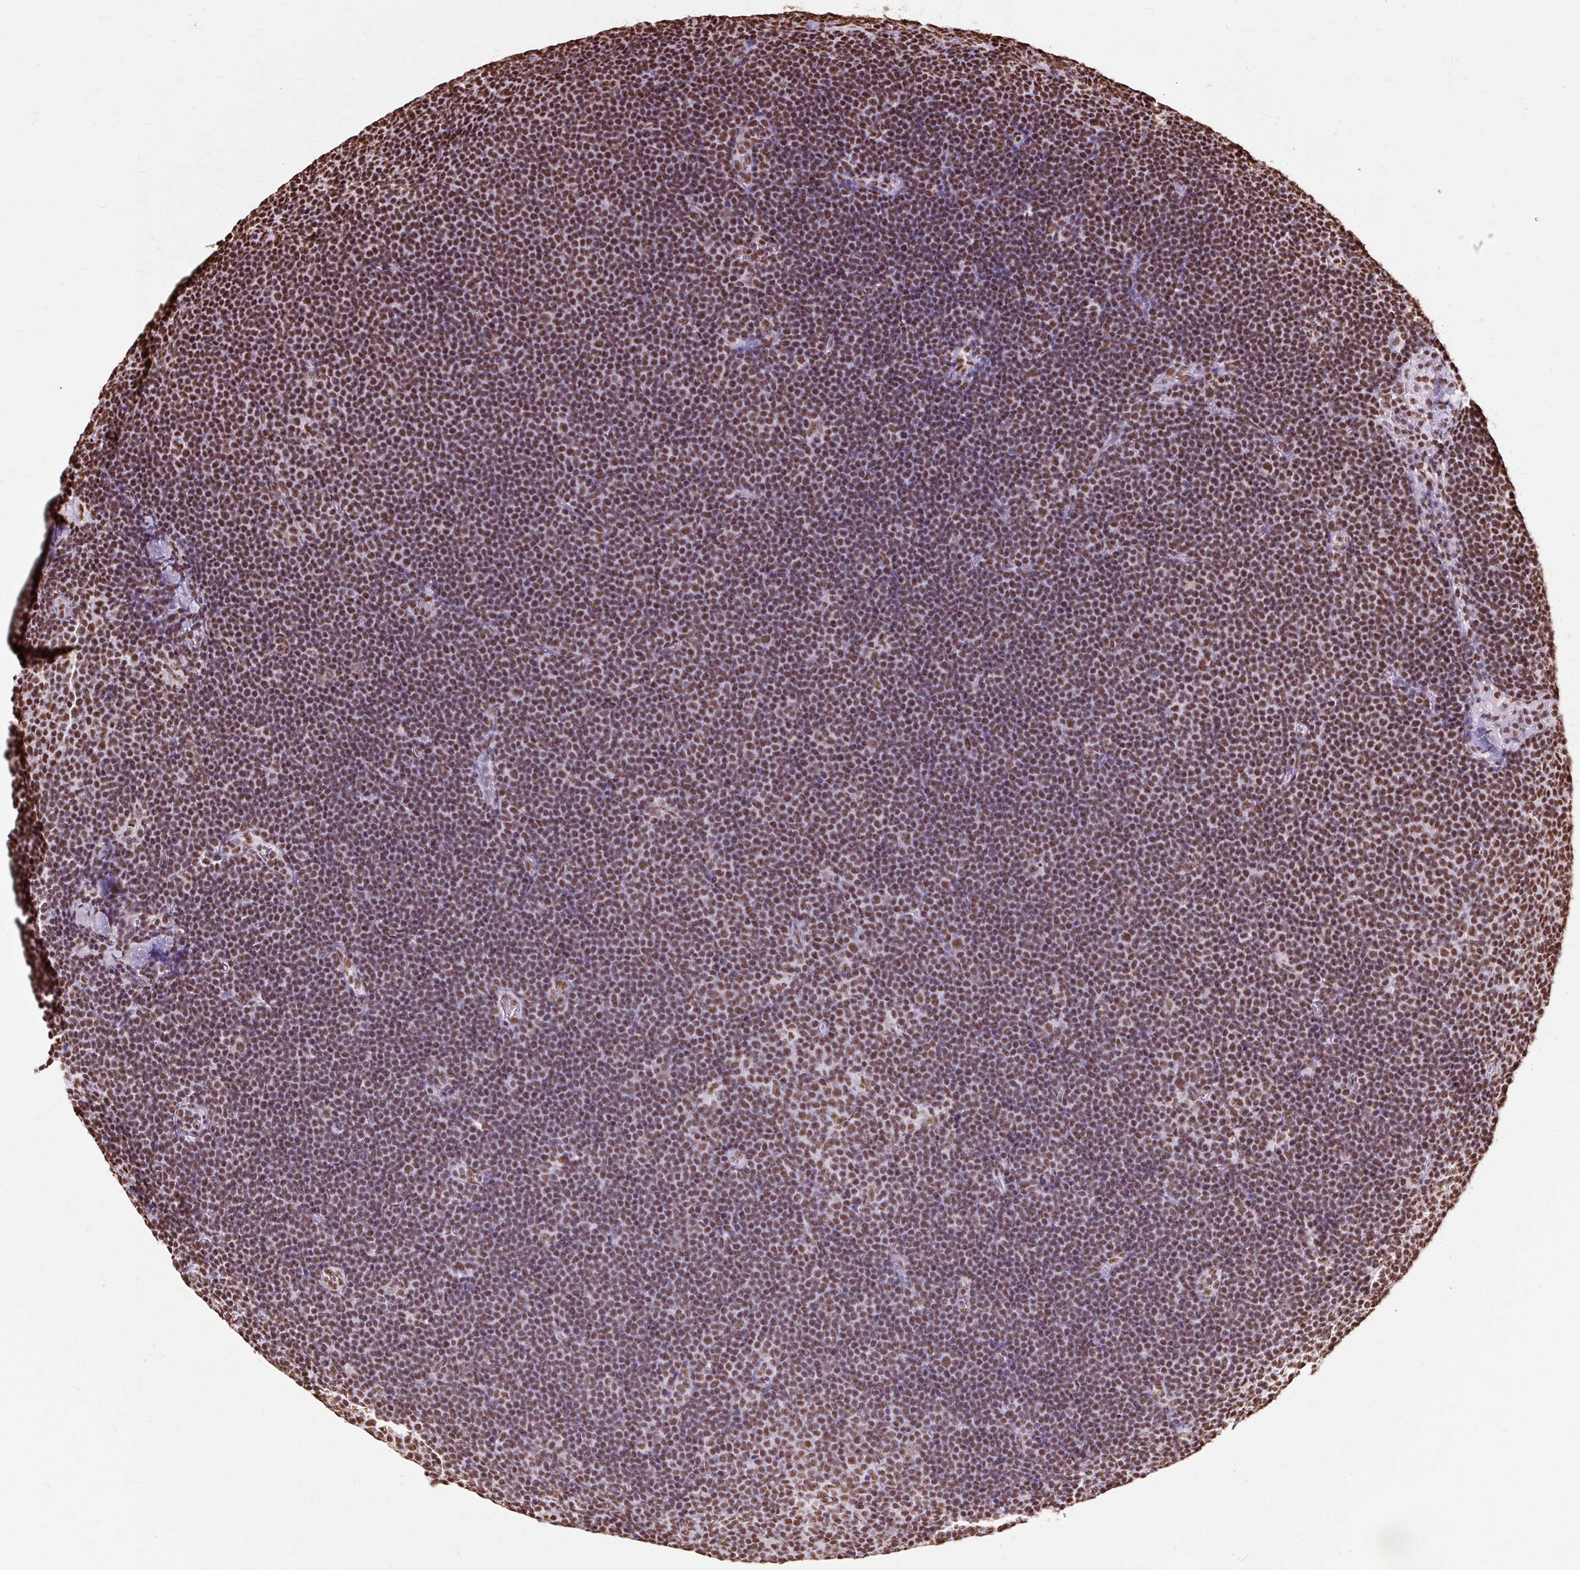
{"staining": {"intensity": "strong", "quantity": "25%-75%", "location": "nuclear"}, "tissue": "lymphoma", "cell_type": "Tumor cells", "image_type": "cancer", "snomed": [{"axis": "morphology", "description": "Malignant lymphoma, non-Hodgkin's type, Low grade"}, {"axis": "topography", "description": "Lymph node"}], "caption": "There is high levels of strong nuclear expression in tumor cells of malignant lymphoma, non-Hodgkin's type (low-grade), as demonstrated by immunohistochemical staining (brown color).", "gene": "XRCC6", "patient": {"sex": "male", "age": 48}}